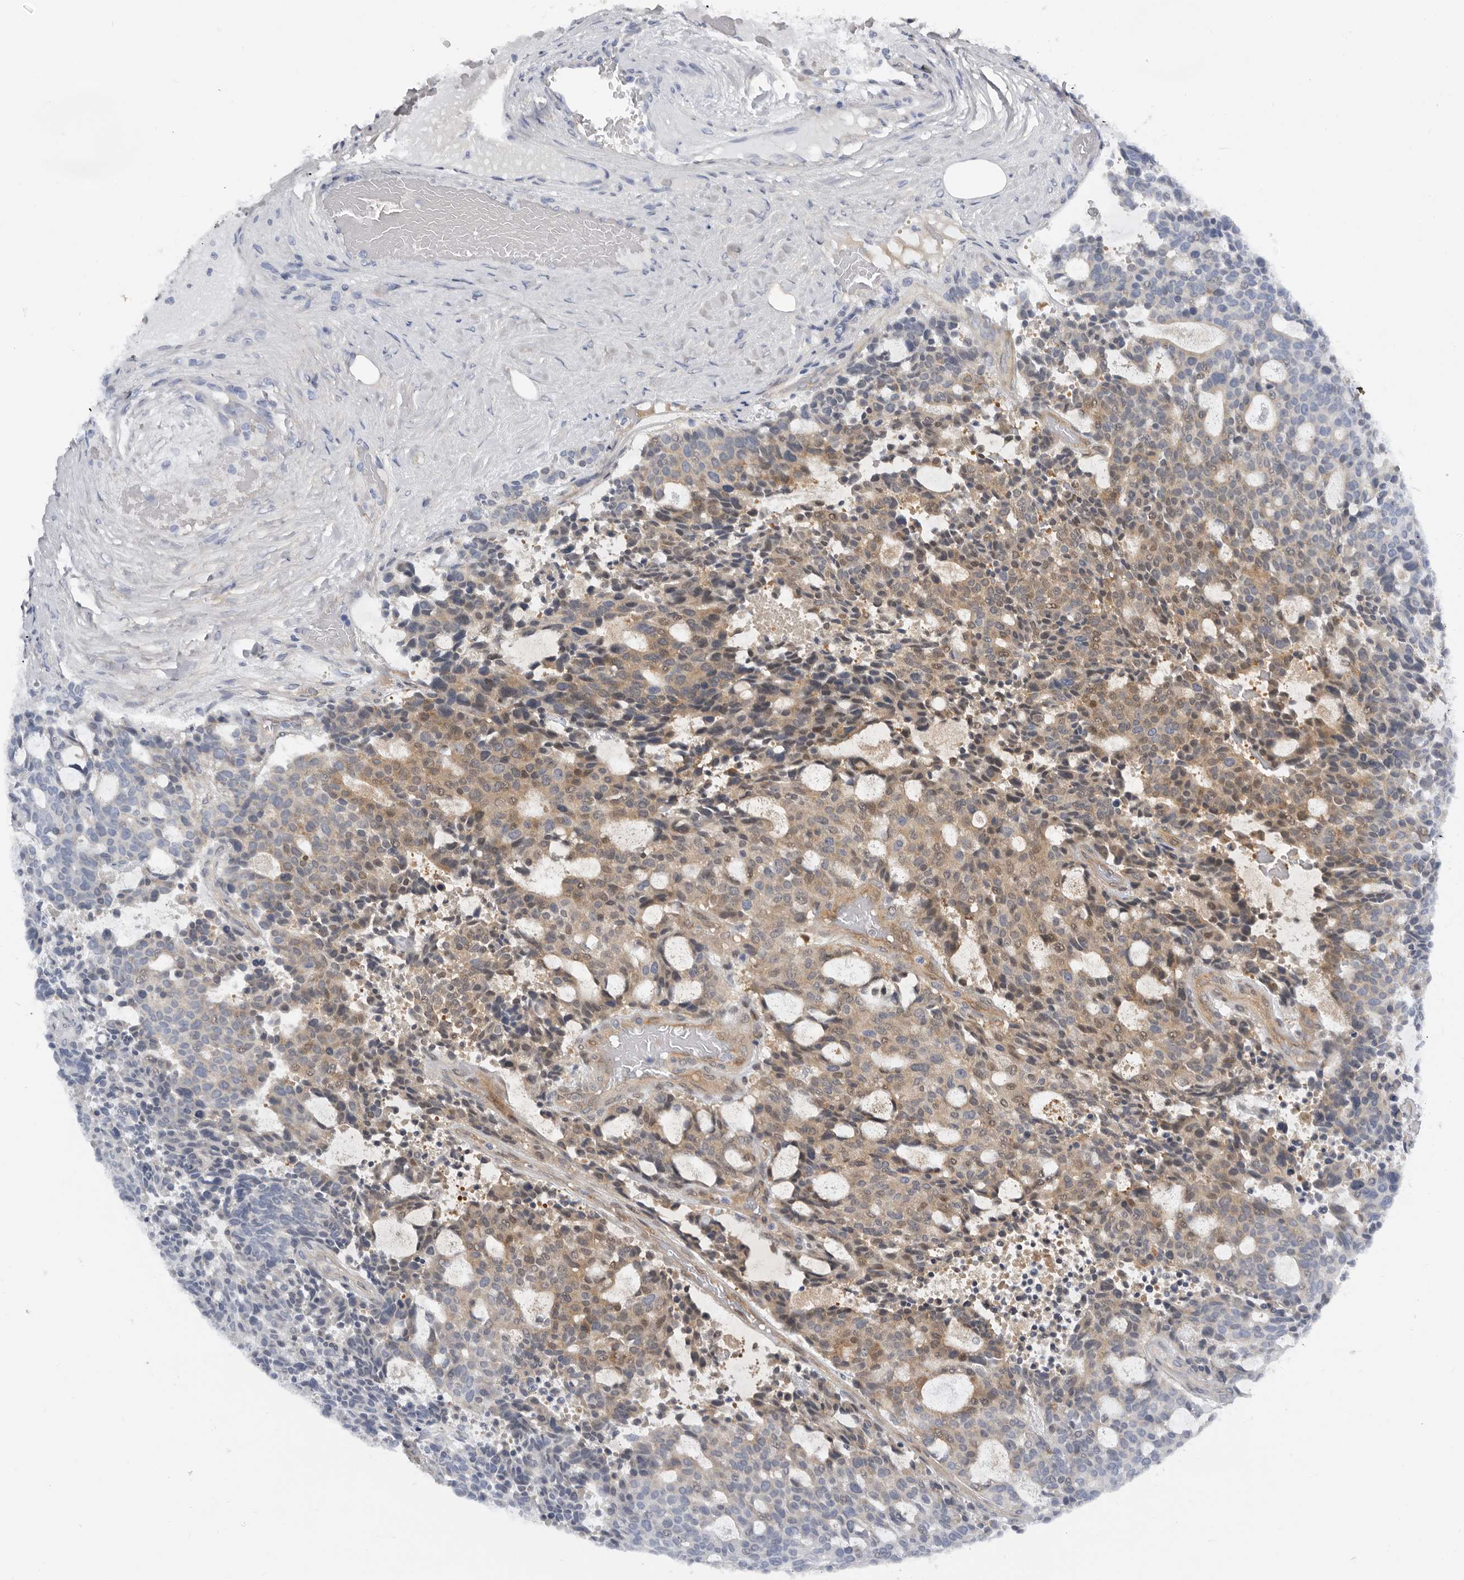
{"staining": {"intensity": "weak", "quantity": "25%-75%", "location": "cytoplasmic/membranous,nuclear"}, "tissue": "carcinoid", "cell_type": "Tumor cells", "image_type": "cancer", "snomed": [{"axis": "morphology", "description": "Carcinoid, malignant, NOS"}, {"axis": "topography", "description": "Pancreas"}], "caption": "This histopathology image displays malignant carcinoid stained with immunohistochemistry (IHC) to label a protein in brown. The cytoplasmic/membranous and nuclear of tumor cells show weak positivity for the protein. Nuclei are counter-stained blue.", "gene": "SBDS", "patient": {"sex": "female", "age": 54}}